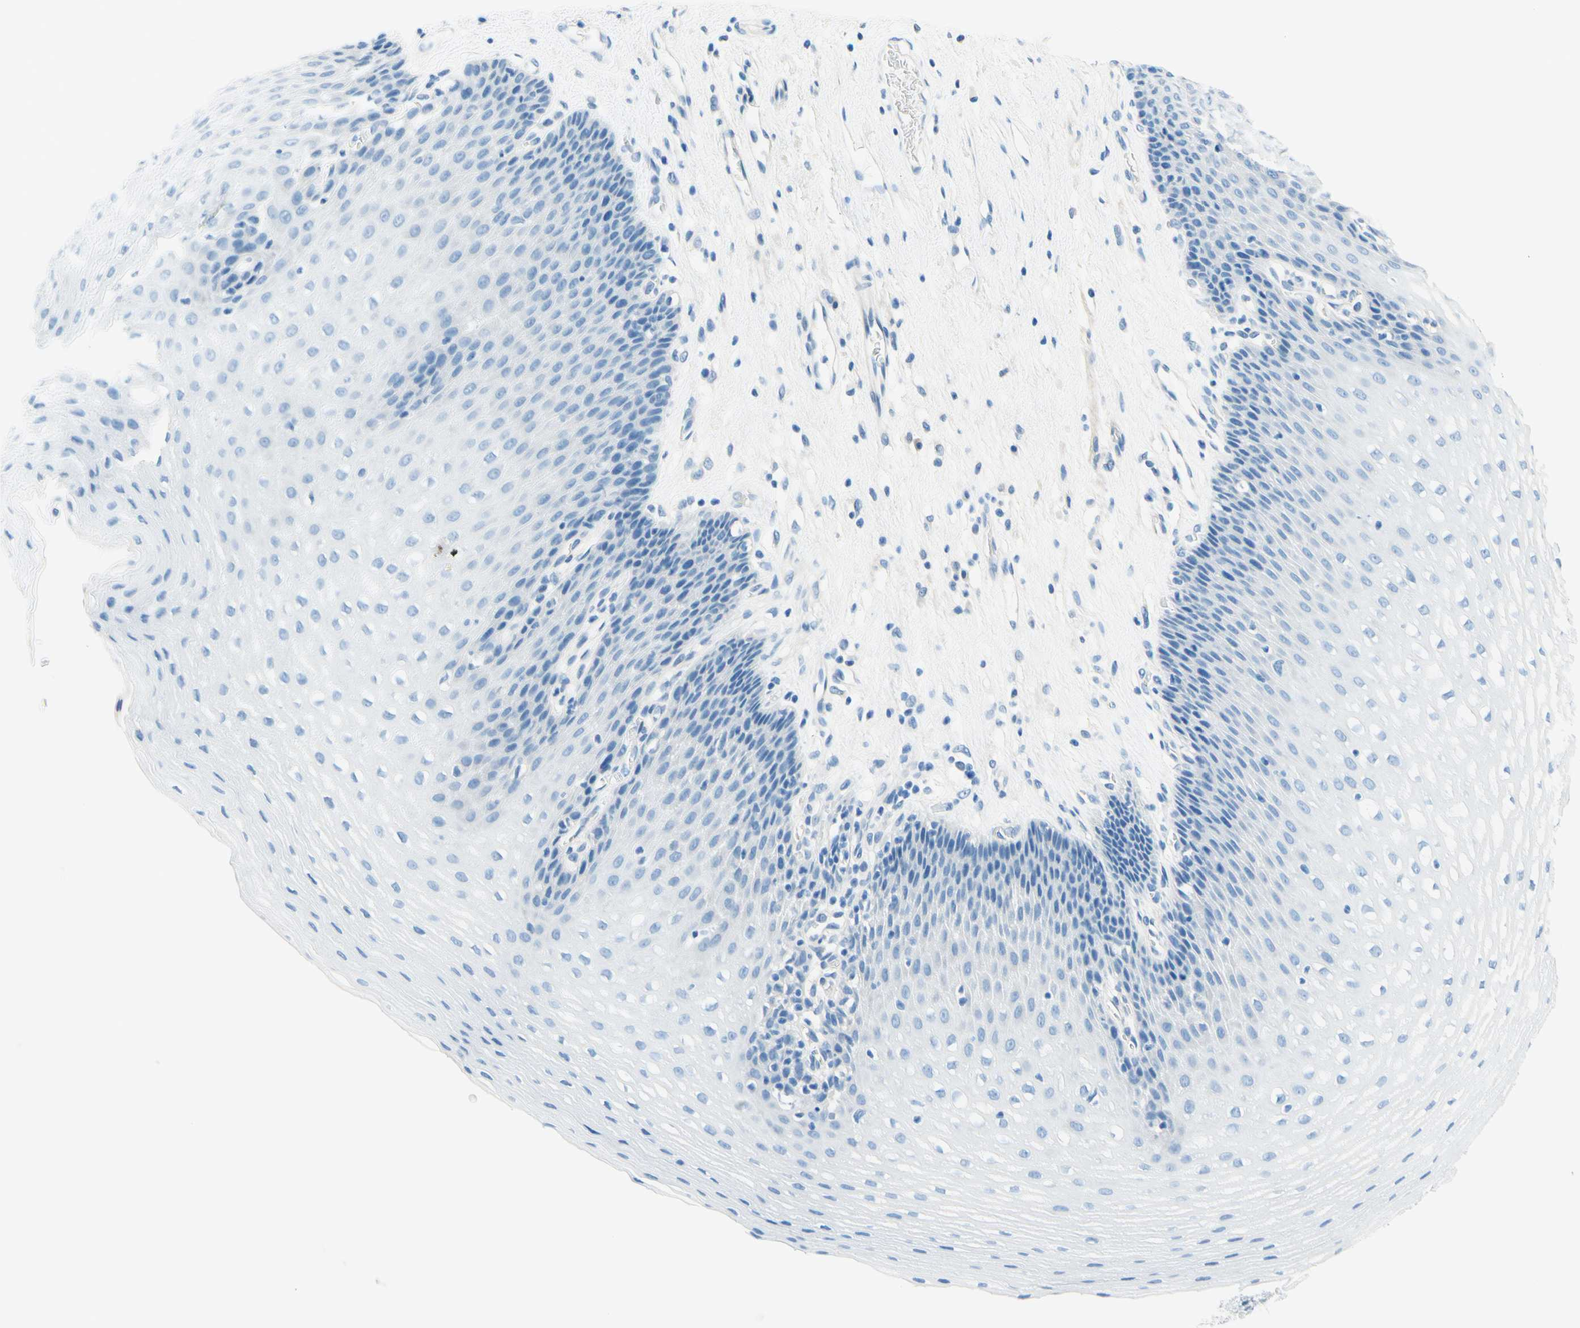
{"staining": {"intensity": "negative", "quantity": "none", "location": "none"}, "tissue": "esophagus", "cell_type": "Squamous epithelial cells", "image_type": "normal", "snomed": [{"axis": "morphology", "description": "Normal tissue, NOS"}, {"axis": "topography", "description": "Esophagus"}], "caption": "This micrograph is of benign esophagus stained with immunohistochemistry to label a protein in brown with the nuclei are counter-stained blue. There is no staining in squamous epithelial cells.", "gene": "PASD1", "patient": {"sex": "male", "age": 48}}